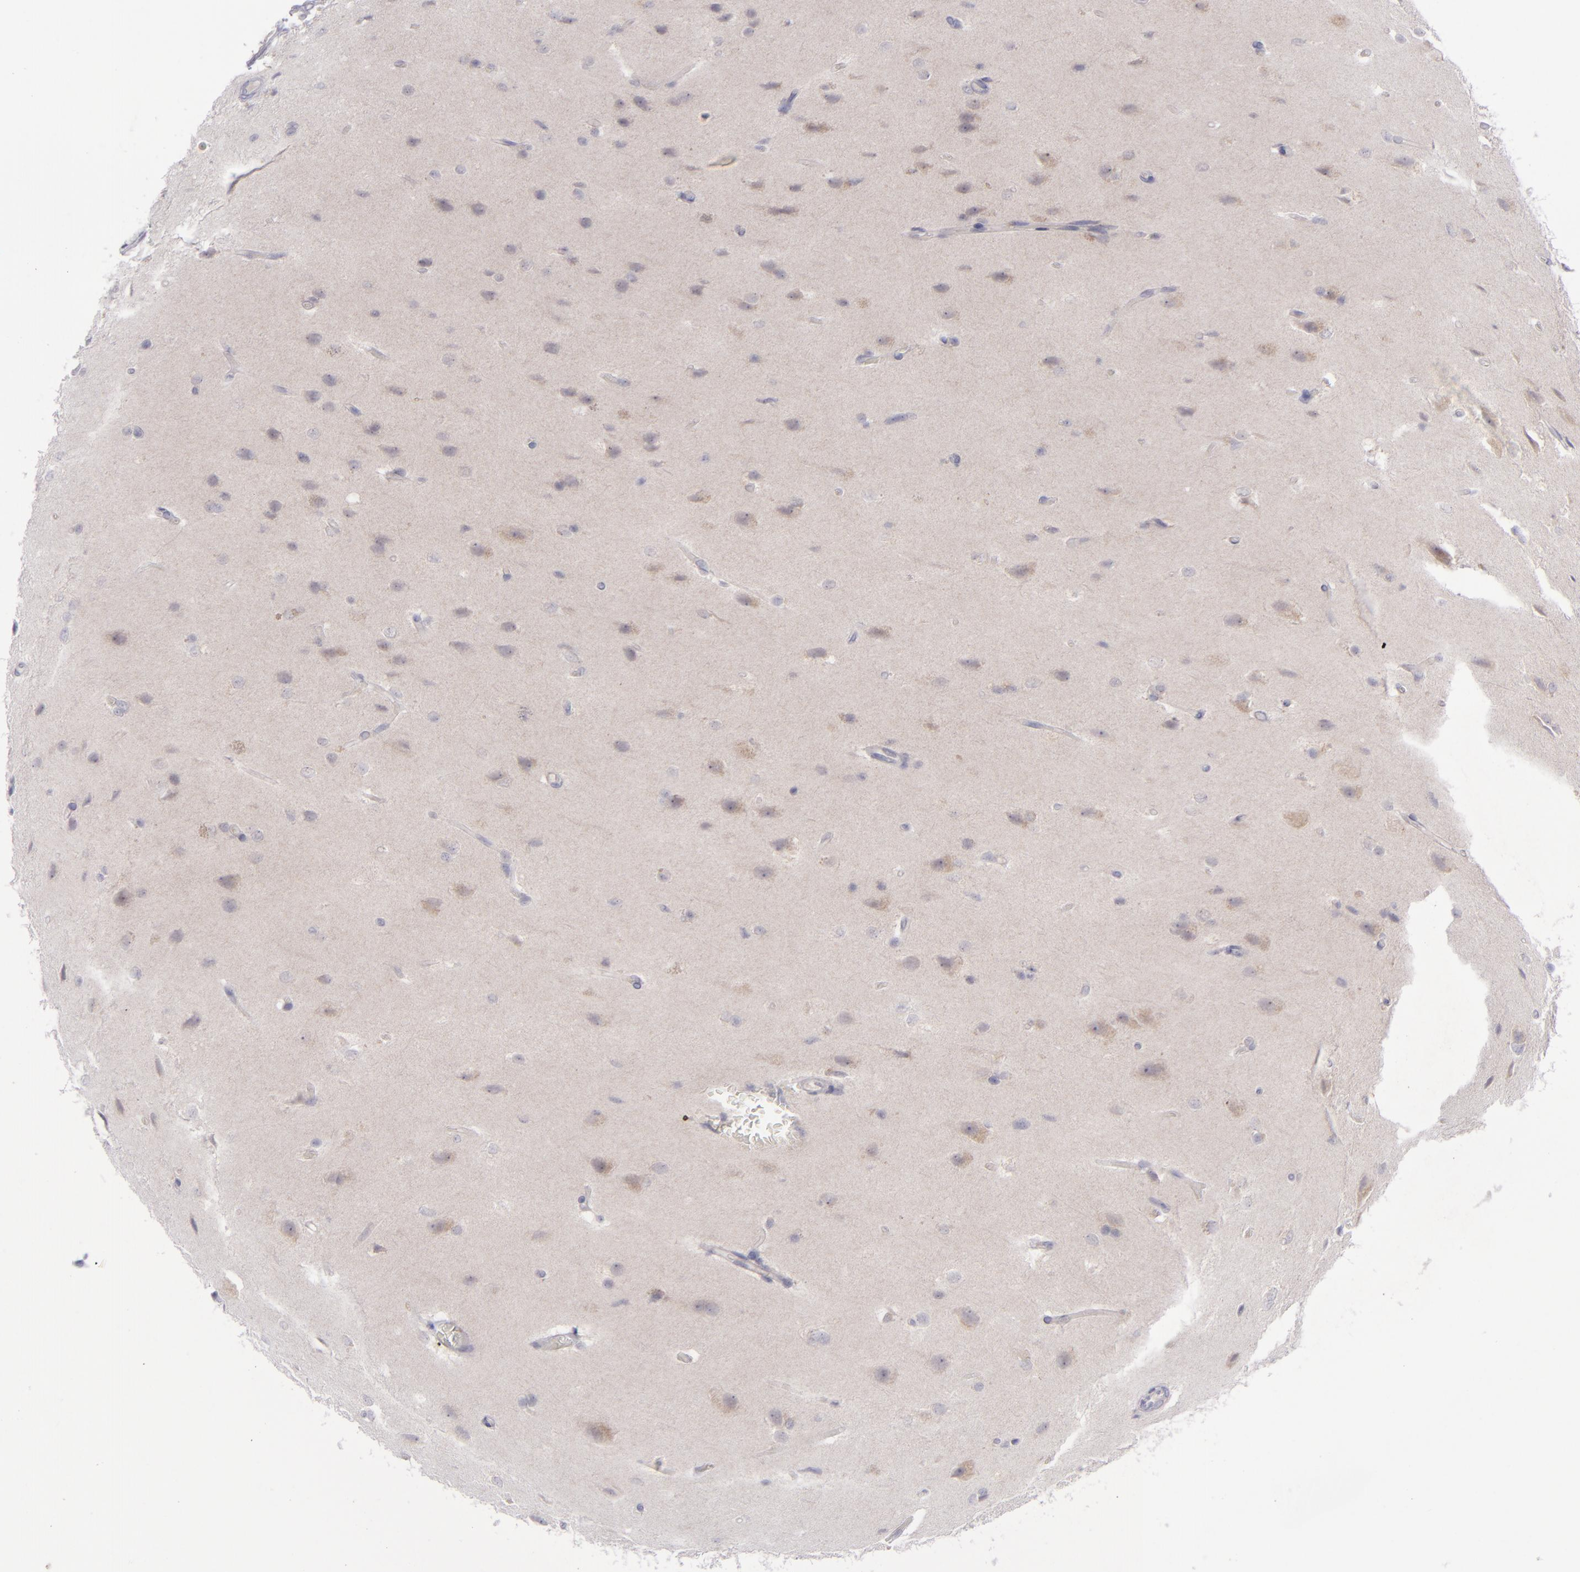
{"staining": {"intensity": "negative", "quantity": "none", "location": "none"}, "tissue": "glioma", "cell_type": "Tumor cells", "image_type": "cancer", "snomed": [{"axis": "morphology", "description": "Glioma, malignant, High grade"}, {"axis": "topography", "description": "Brain"}], "caption": "DAB (3,3'-diaminobenzidine) immunohistochemical staining of malignant high-grade glioma displays no significant positivity in tumor cells. (DAB (3,3'-diaminobenzidine) IHC visualized using brightfield microscopy, high magnification).", "gene": "EVPL", "patient": {"sex": "male", "age": 68}}